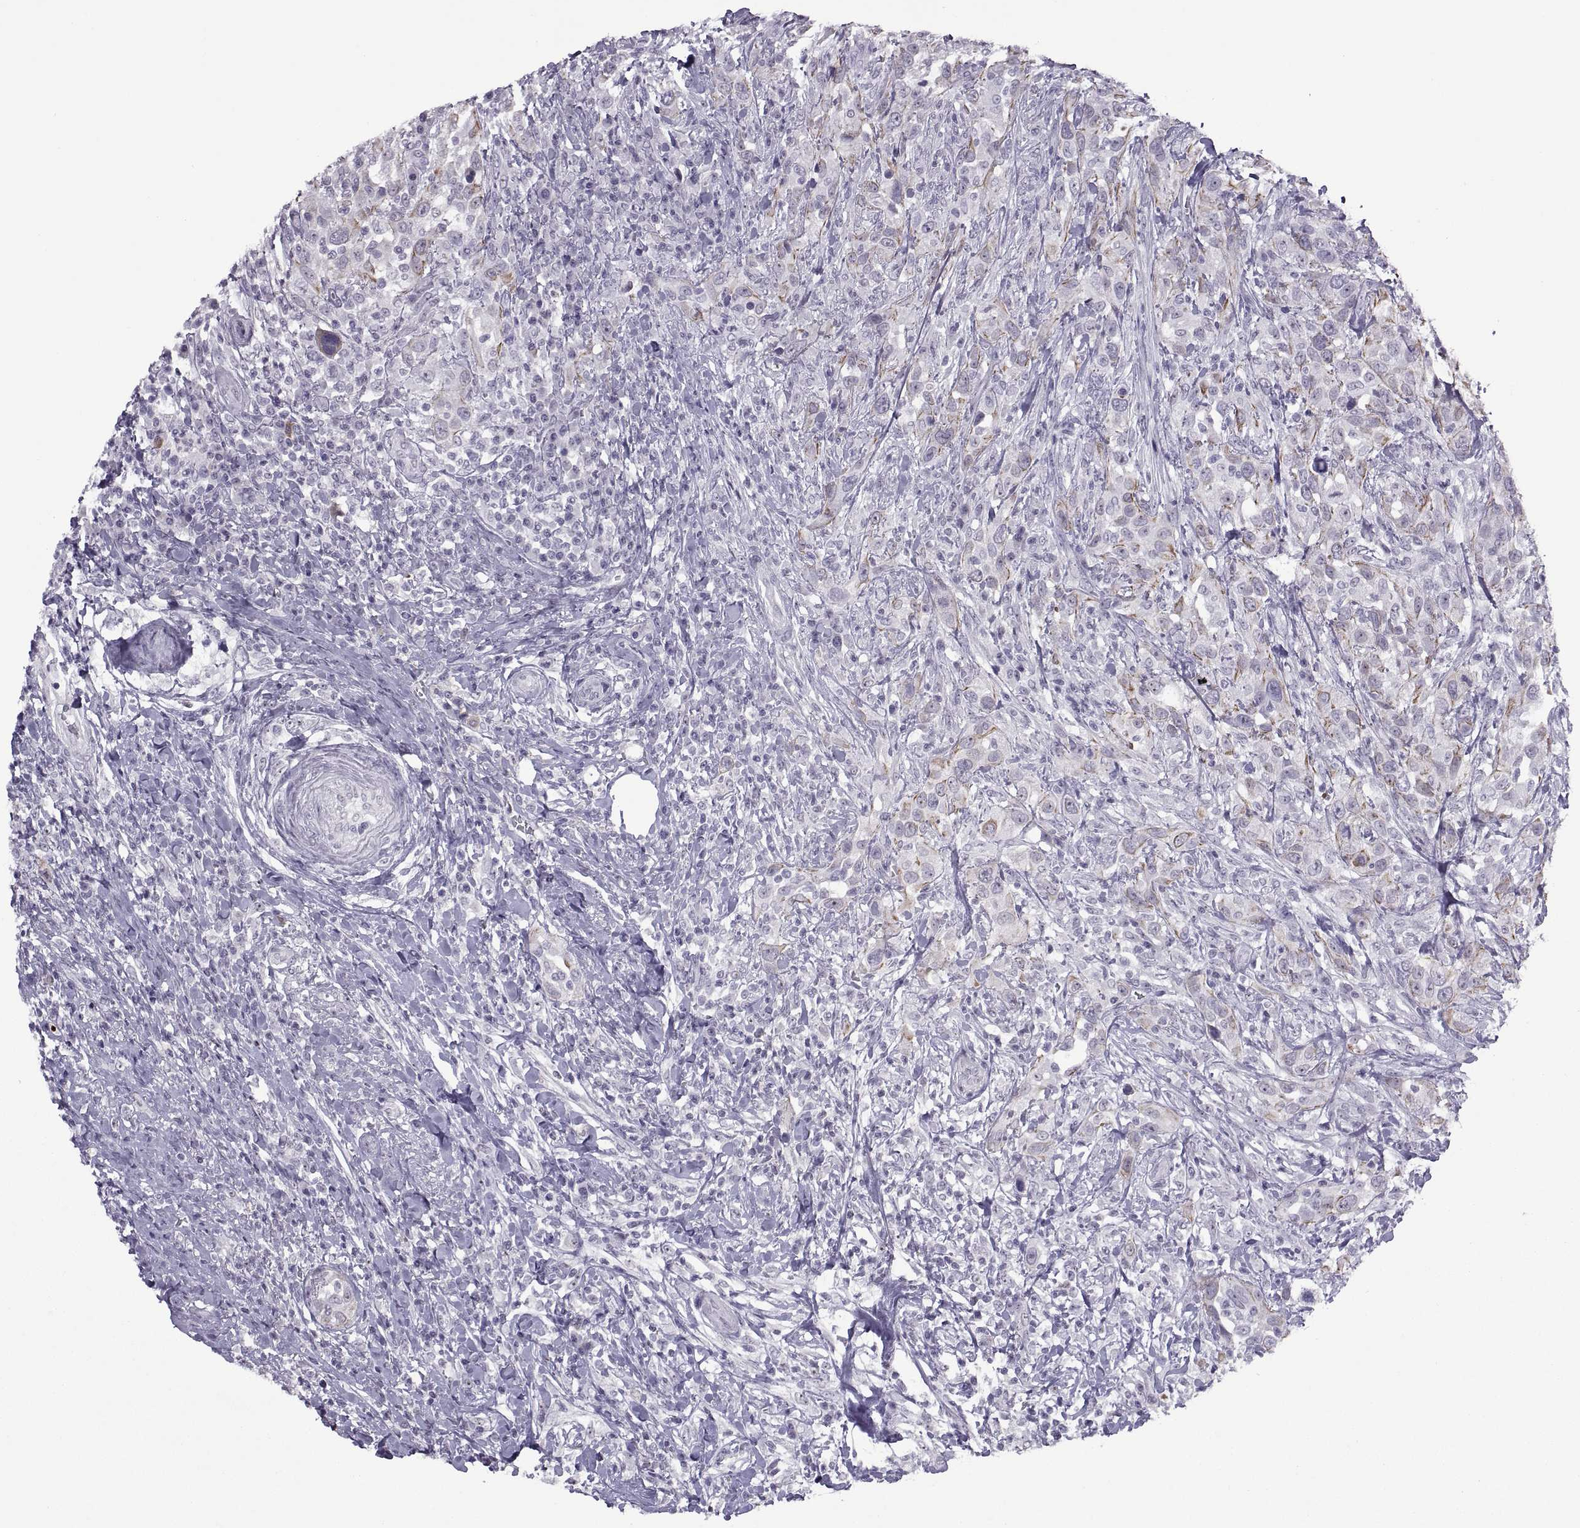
{"staining": {"intensity": "weak", "quantity": "<25%", "location": "cytoplasmic/membranous"}, "tissue": "urothelial cancer", "cell_type": "Tumor cells", "image_type": "cancer", "snomed": [{"axis": "morphology", "description": "Urothelial carcinoma, NOS"}, {"axis": "morphology", "description": "Urothelial carcinoma, High grade"}, {"axis": "topography", "description": "Urinary bladder"}], "caption": "This is an immunohistochemistry photomicrograph of urothelial cancer. There is no positivity in tumor cells.", "gene": "ASIC2", "patient": {"sex": "female", "age": 64}}